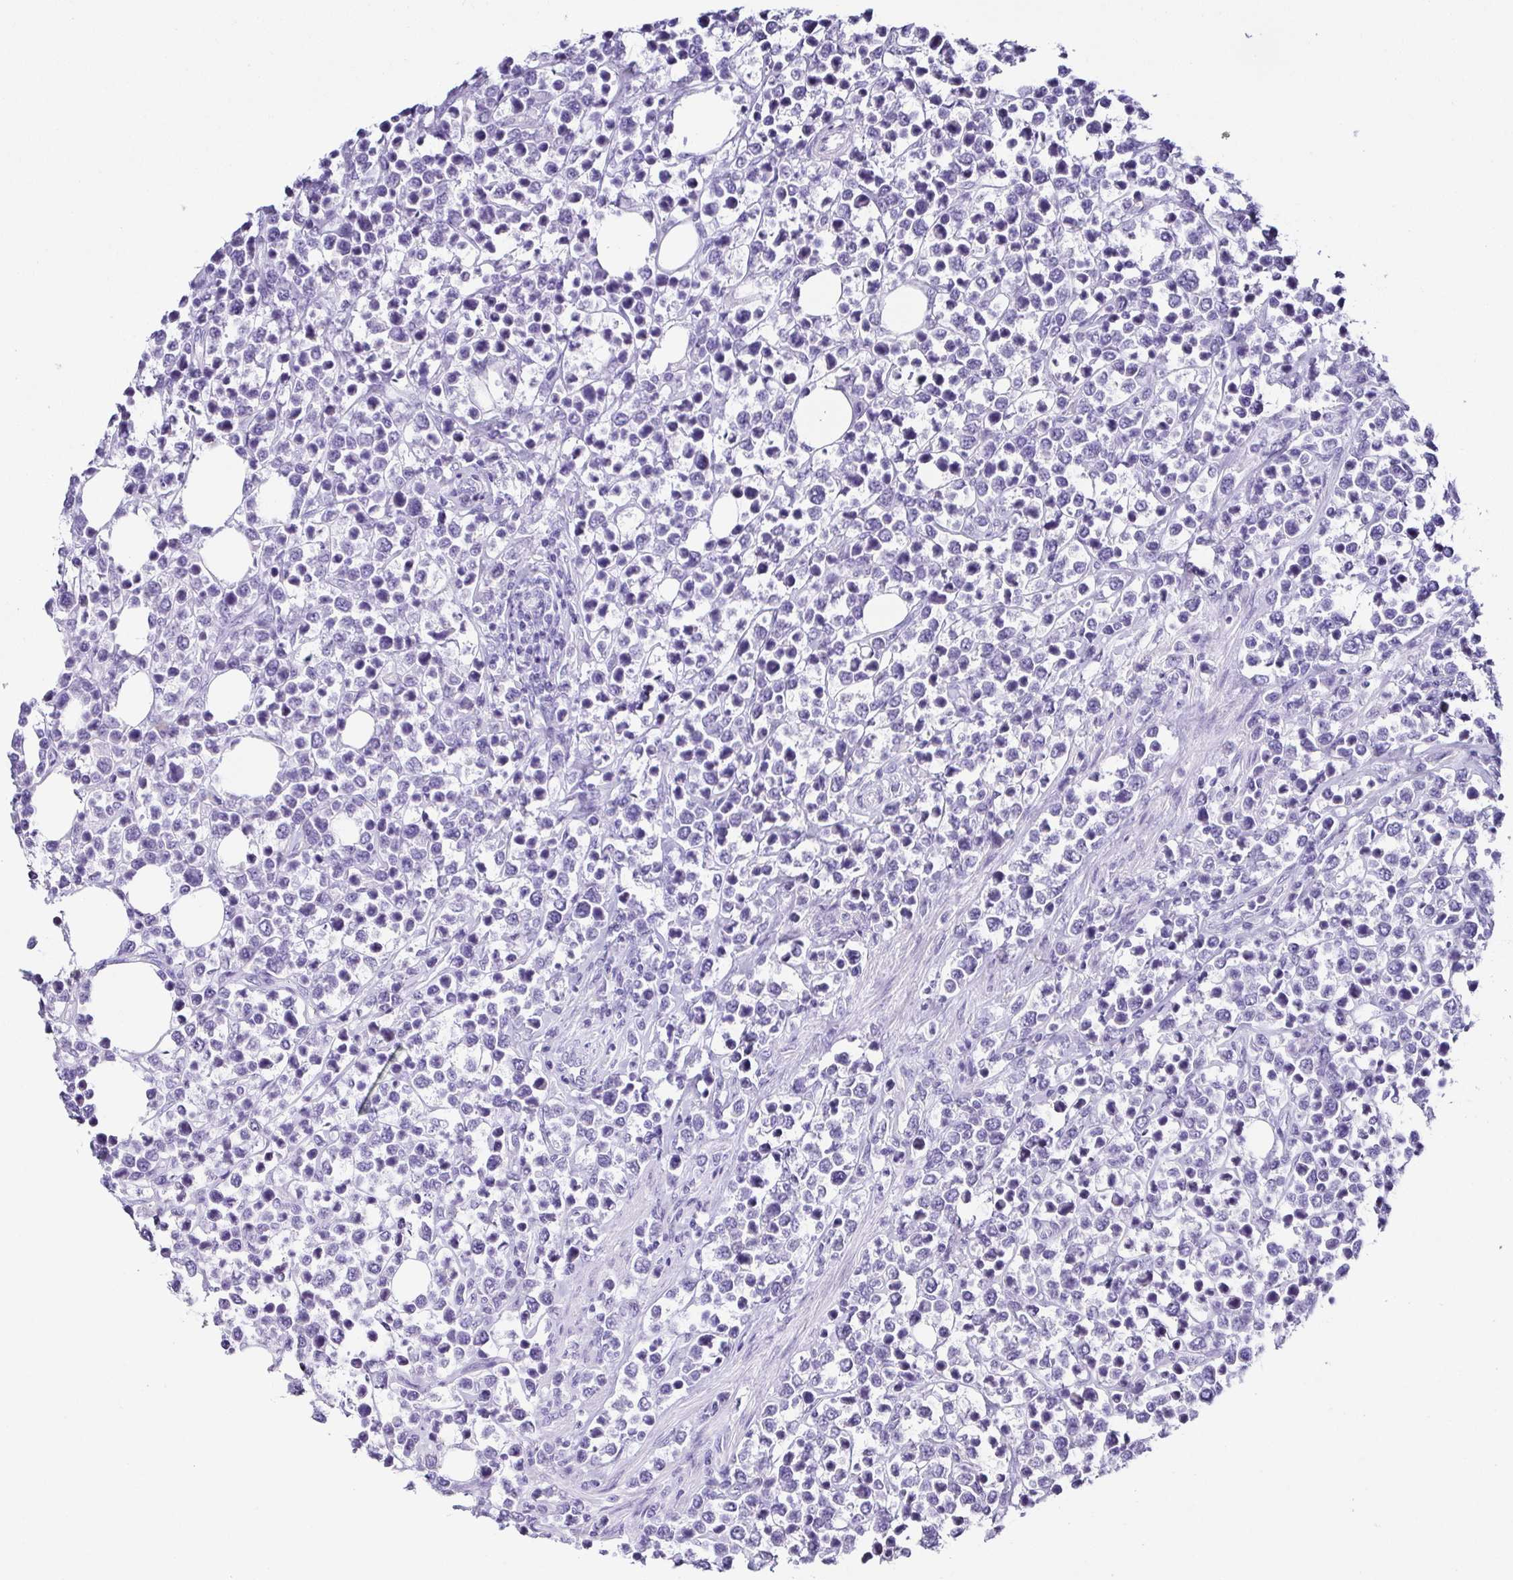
{"staining": {"intensity": "negative", "quantity": "none", "location": "none"}, "tissue": "lymphoma", "cell_type": "Tumor cells", "image_type": "cancer", "snomed": [{"axis": "morphology", "description": "Malignant lymphoma, non-Hodgkin's type, Low grade"}, {"axis": "topography", "description": "Lymph node"}], "caption": "This is an IHC image of malignant lymphoma, non-Hodgkin's type (low-grade). There is no expression in tumor cells.", "gene": "TNNT2", "patient": {"sex": "male", "age": 60}}